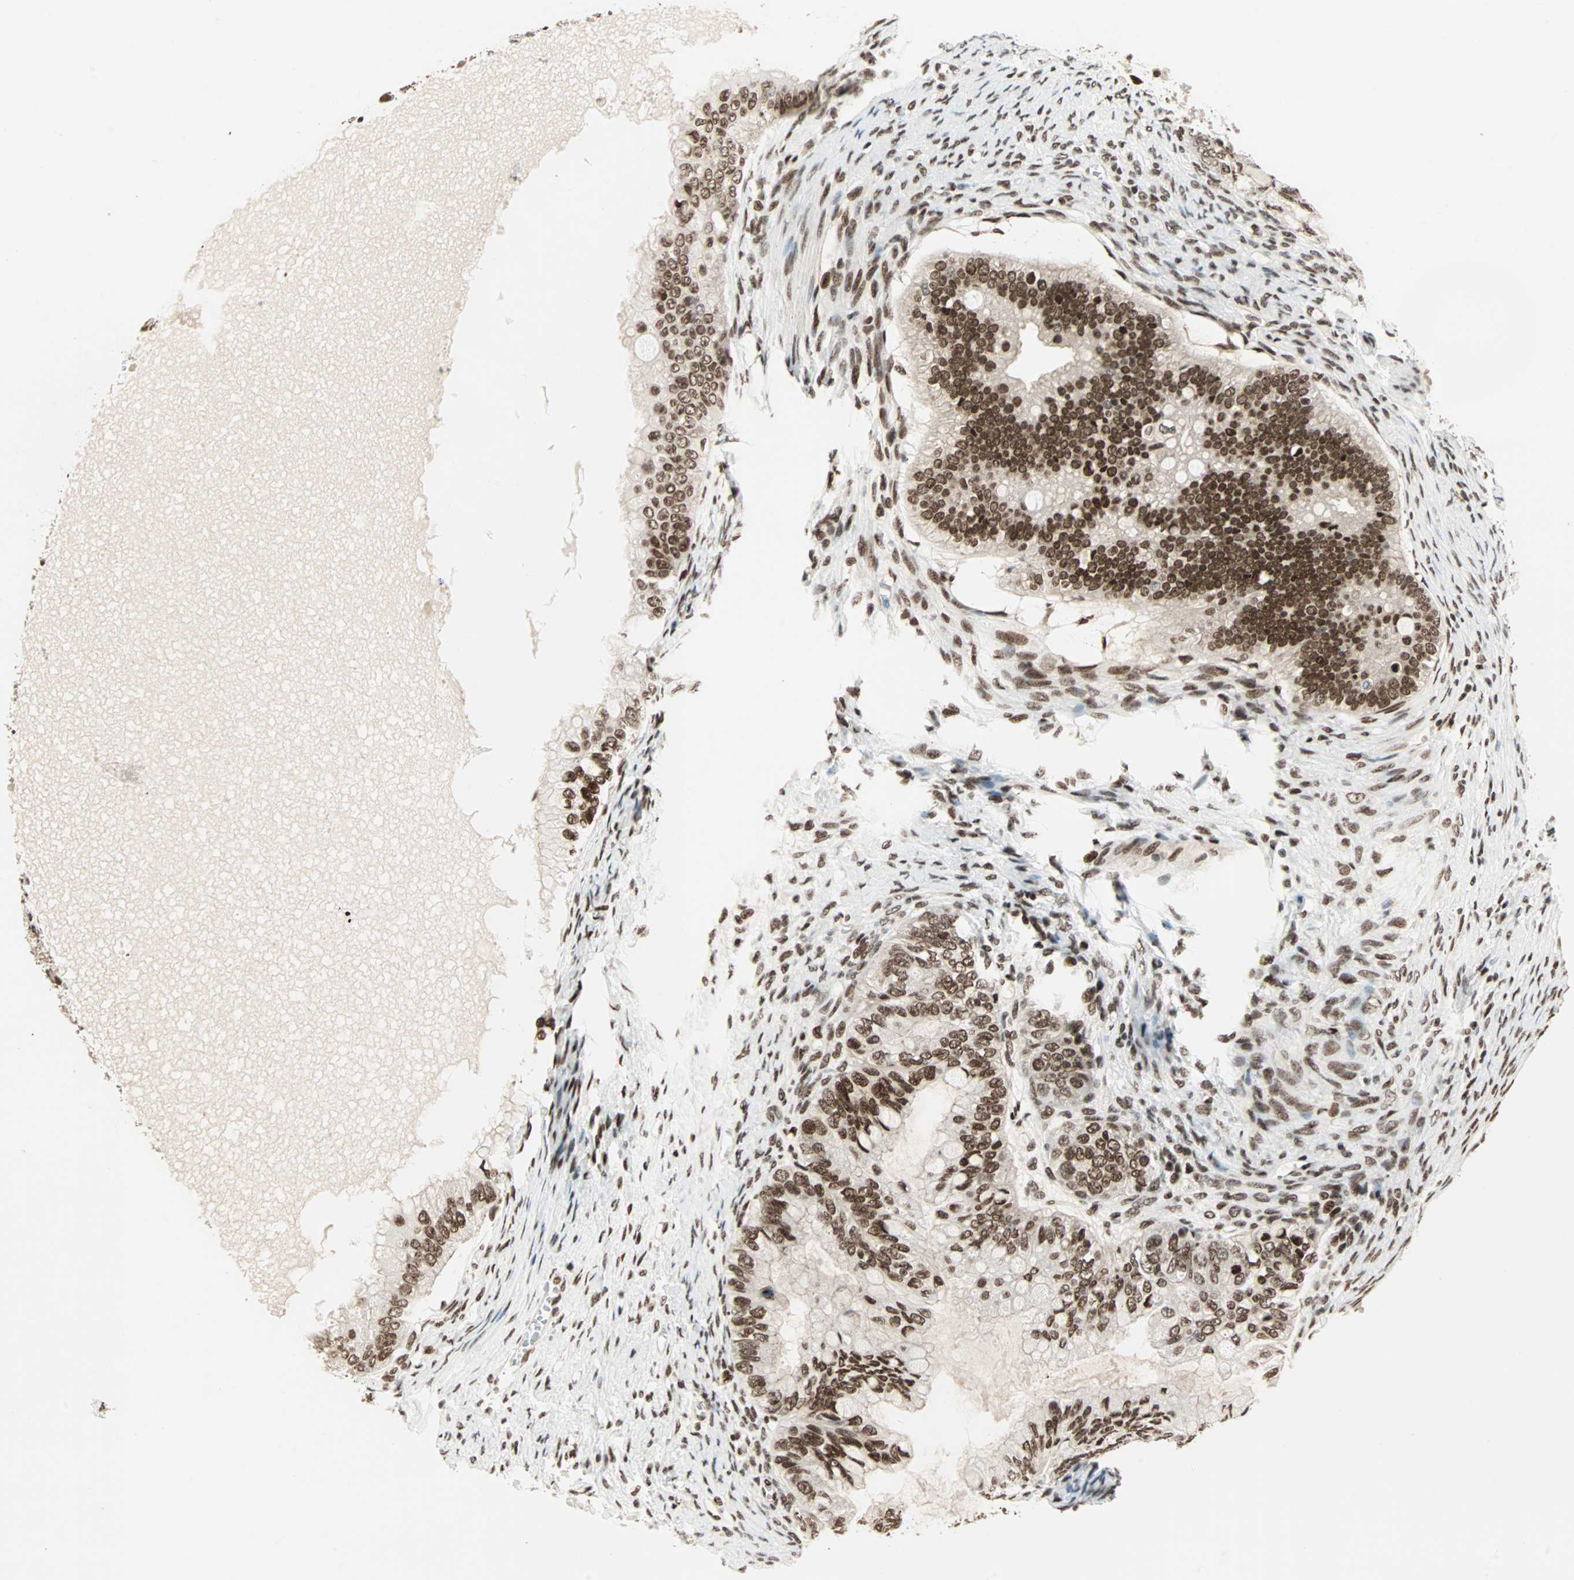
{"staining": {"intensity": "strong", "quantity": ">75%", "location": "nuclear"}, "tissue": "ovarian cancer", "cell_type": "Tumor cells", "image_type": "cancer", "snomed": [{"axis": "morphology", "description": "Cystadenocarcinoma, mucinous, NOS"}, {"axis": "topography", "description": "Ovary"}], "caption": "Brown immunohistochemical staining in human ovarian mucinous cystadenocarcinoma shows strong nuclear expression in approximately >75% of tumor cells.", "gene": "BLM", "patient": {"sex": "female", "age": 80}}